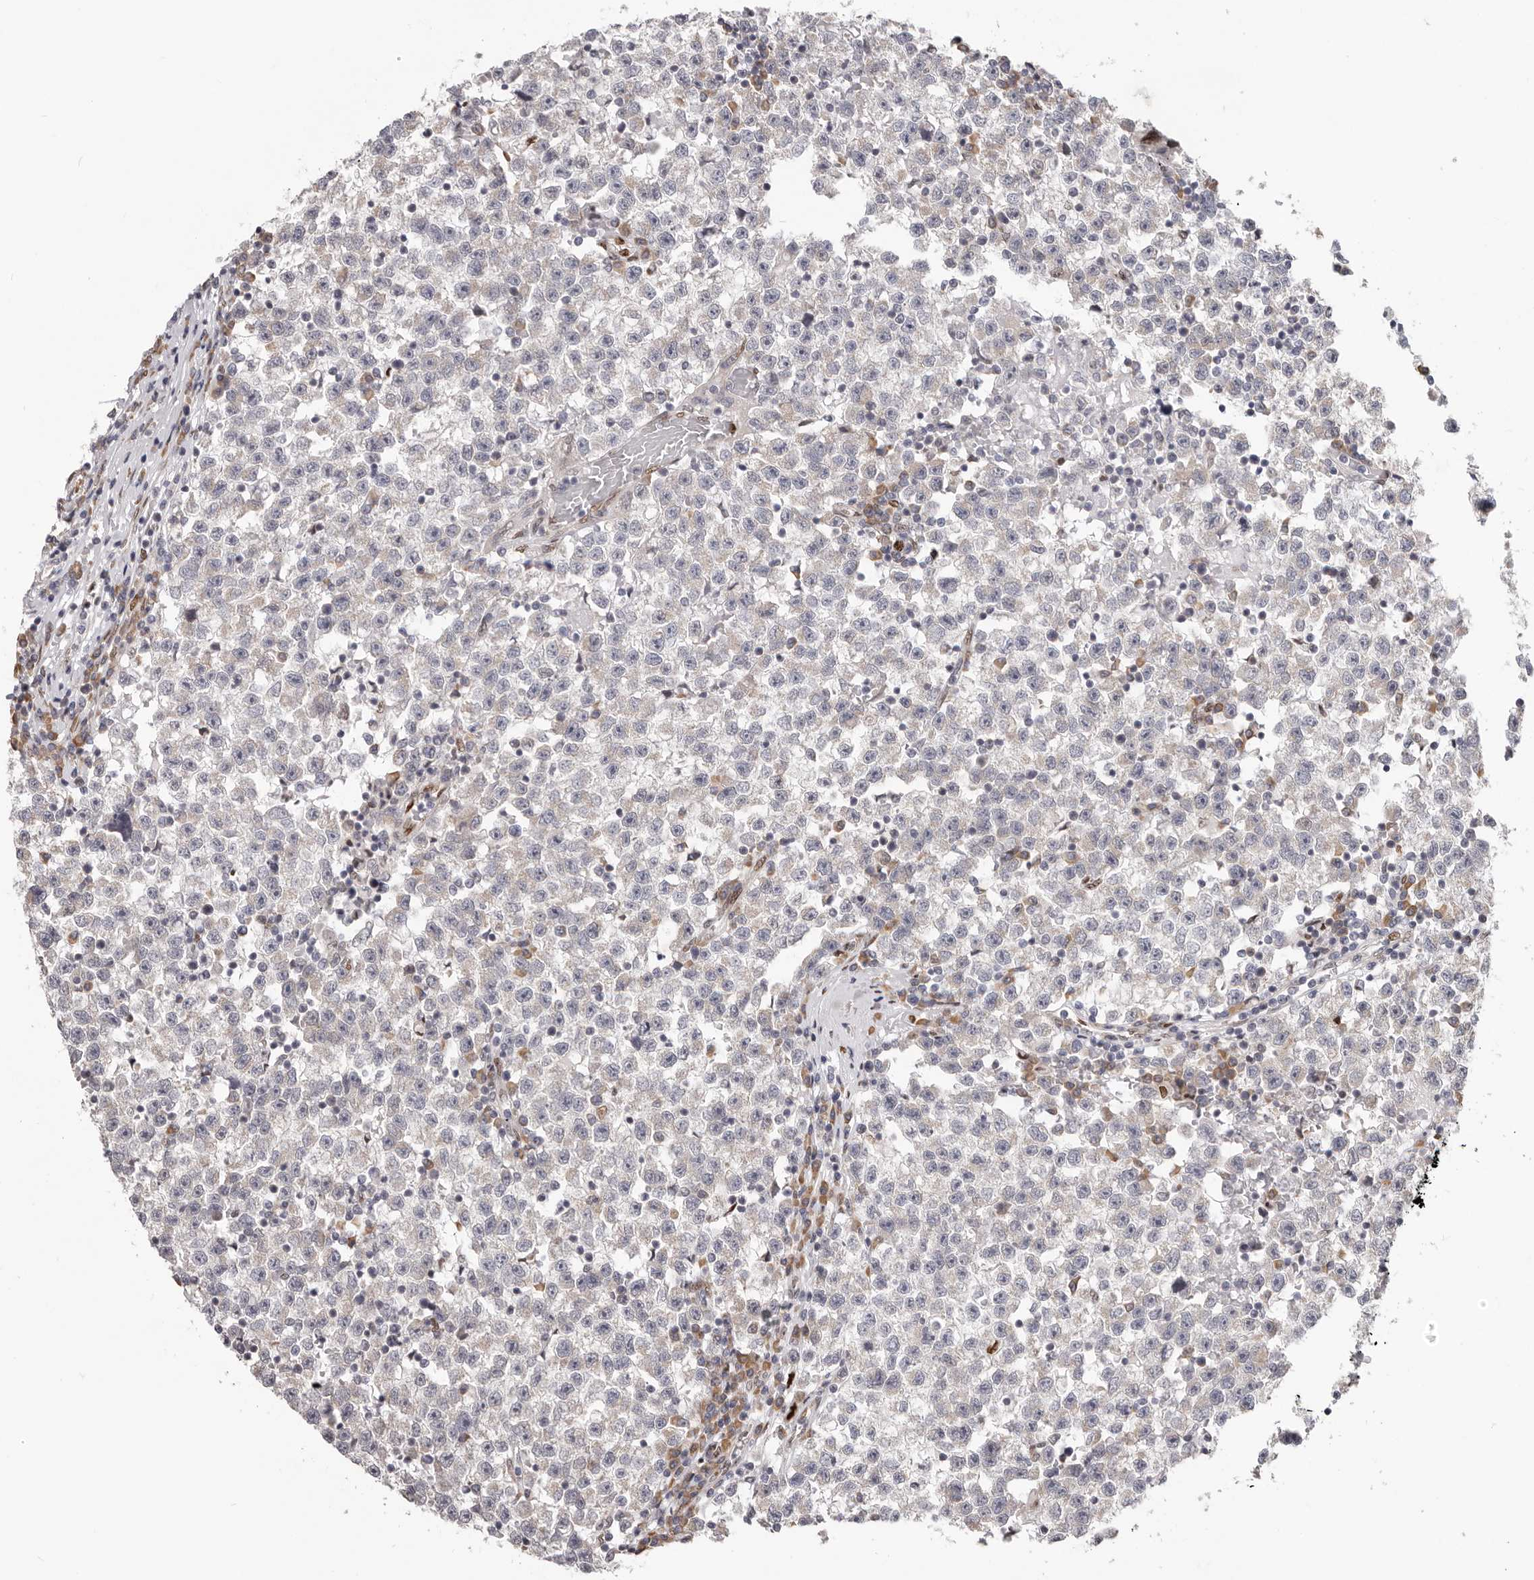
{"staining": {"intensity": "negative", "quantity": "none", "location": "none"}, "tissue": "testis cancer", "cell_type": "Tumor cells", "image_type": "cancer", "snomed": [{"axis": "morphology", "description": "Seminoma, NOS"}, {"axis": "topography", "description": "Testis"}], "caption": "Testis seminoma stained for a protein using immunohistochemistry exhibits no expression tumor cells.", "gene": "SRP19", "patient": {"sex": "male", "age": 22}}